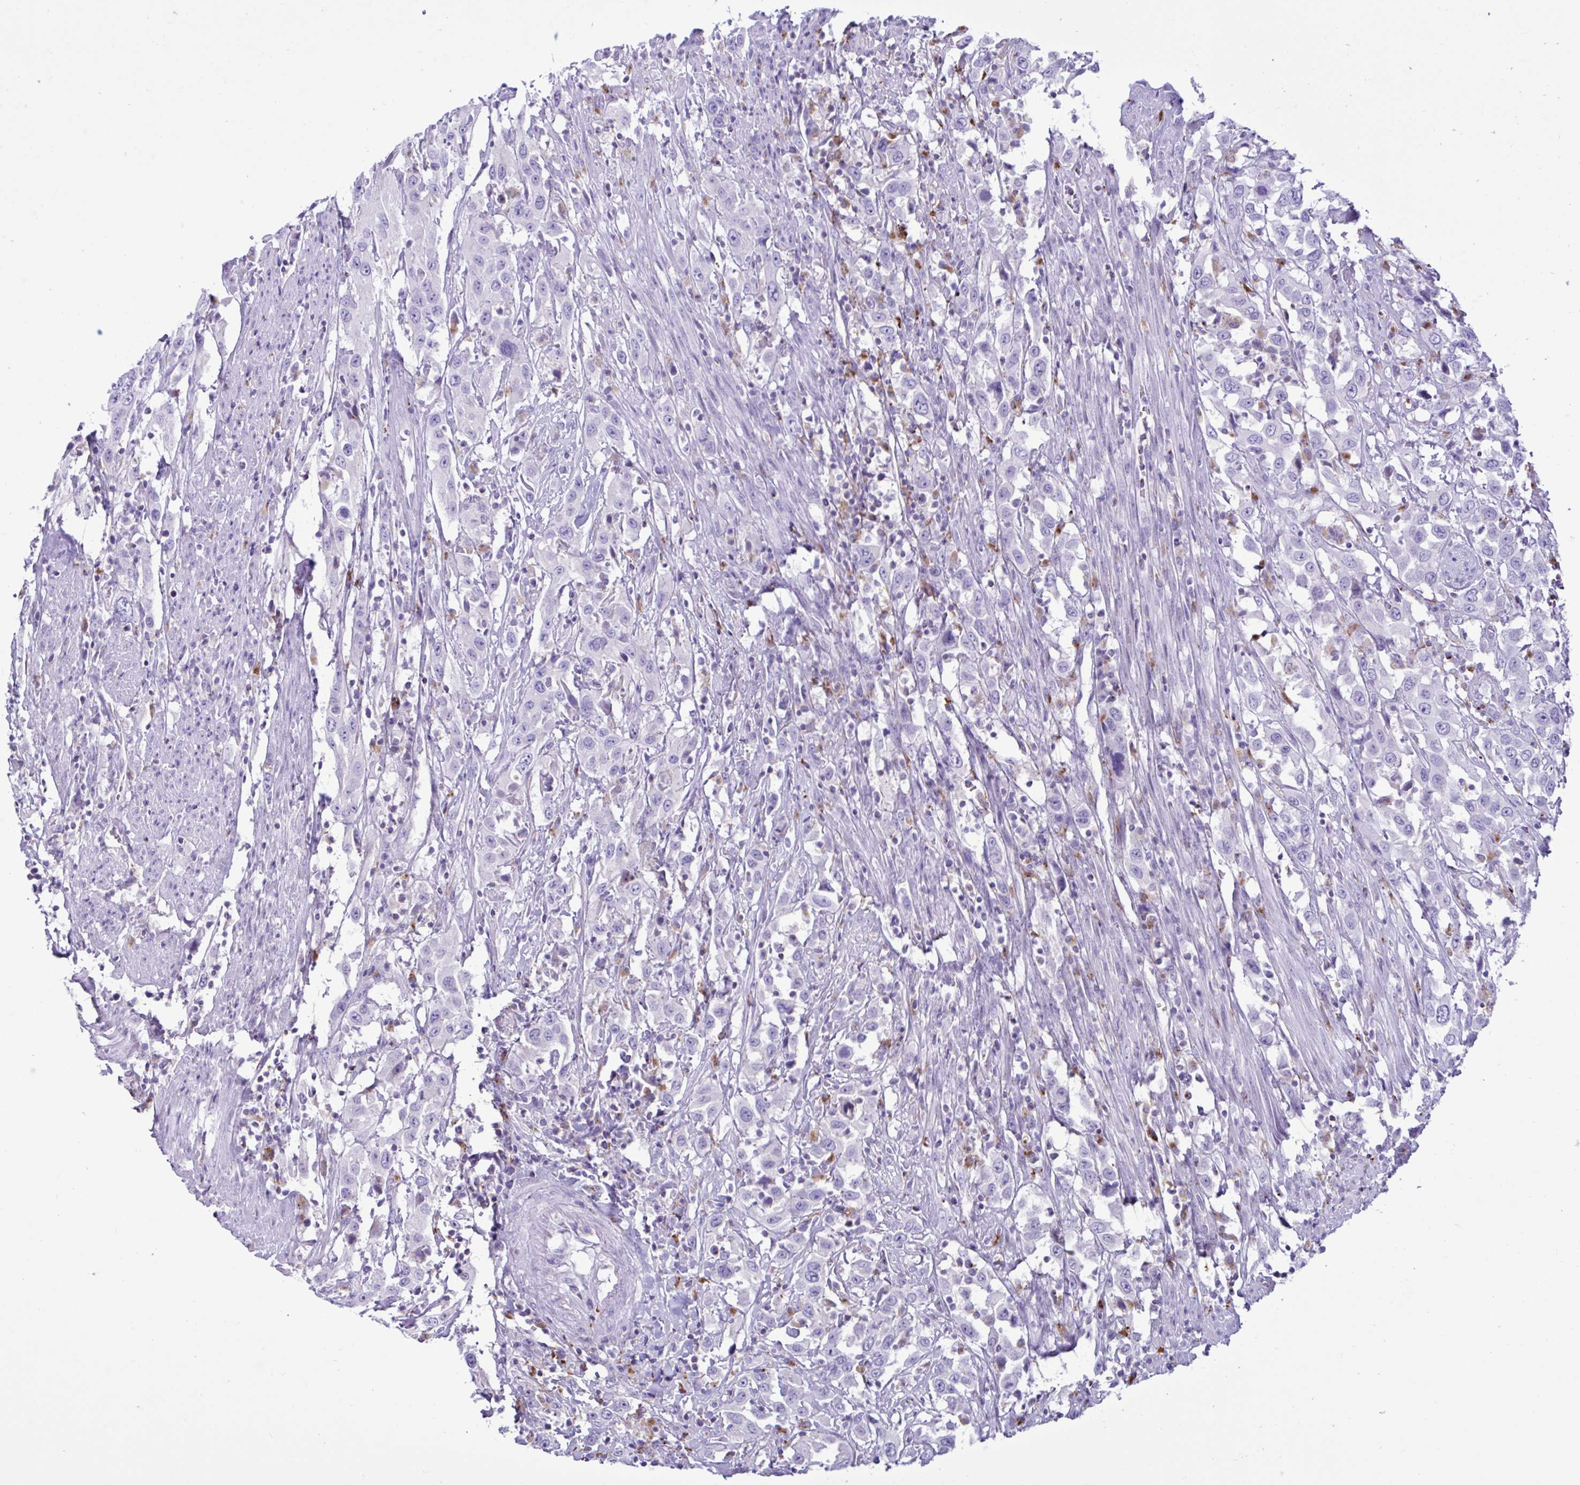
{"staining": {"intensity": "negative", "quantity": "none", "location": "none"}, "tissue": "urothelial cancer", "cell_type": "Tumor cells", "image_type": "cancer", "snomed": [{"axis": "morphology", "description": "Urothelial carcinoma, High grade"}, {"axis": "topography", "description": "Urinary bladder"}], "caption": "There is no significant staining in tumor cells of urothelial cancer. (DAB IHC visualized using brightfield microscopy, high magnification).", "gene": "XCL1", "patient": {"sex": "male", "age": 61}}